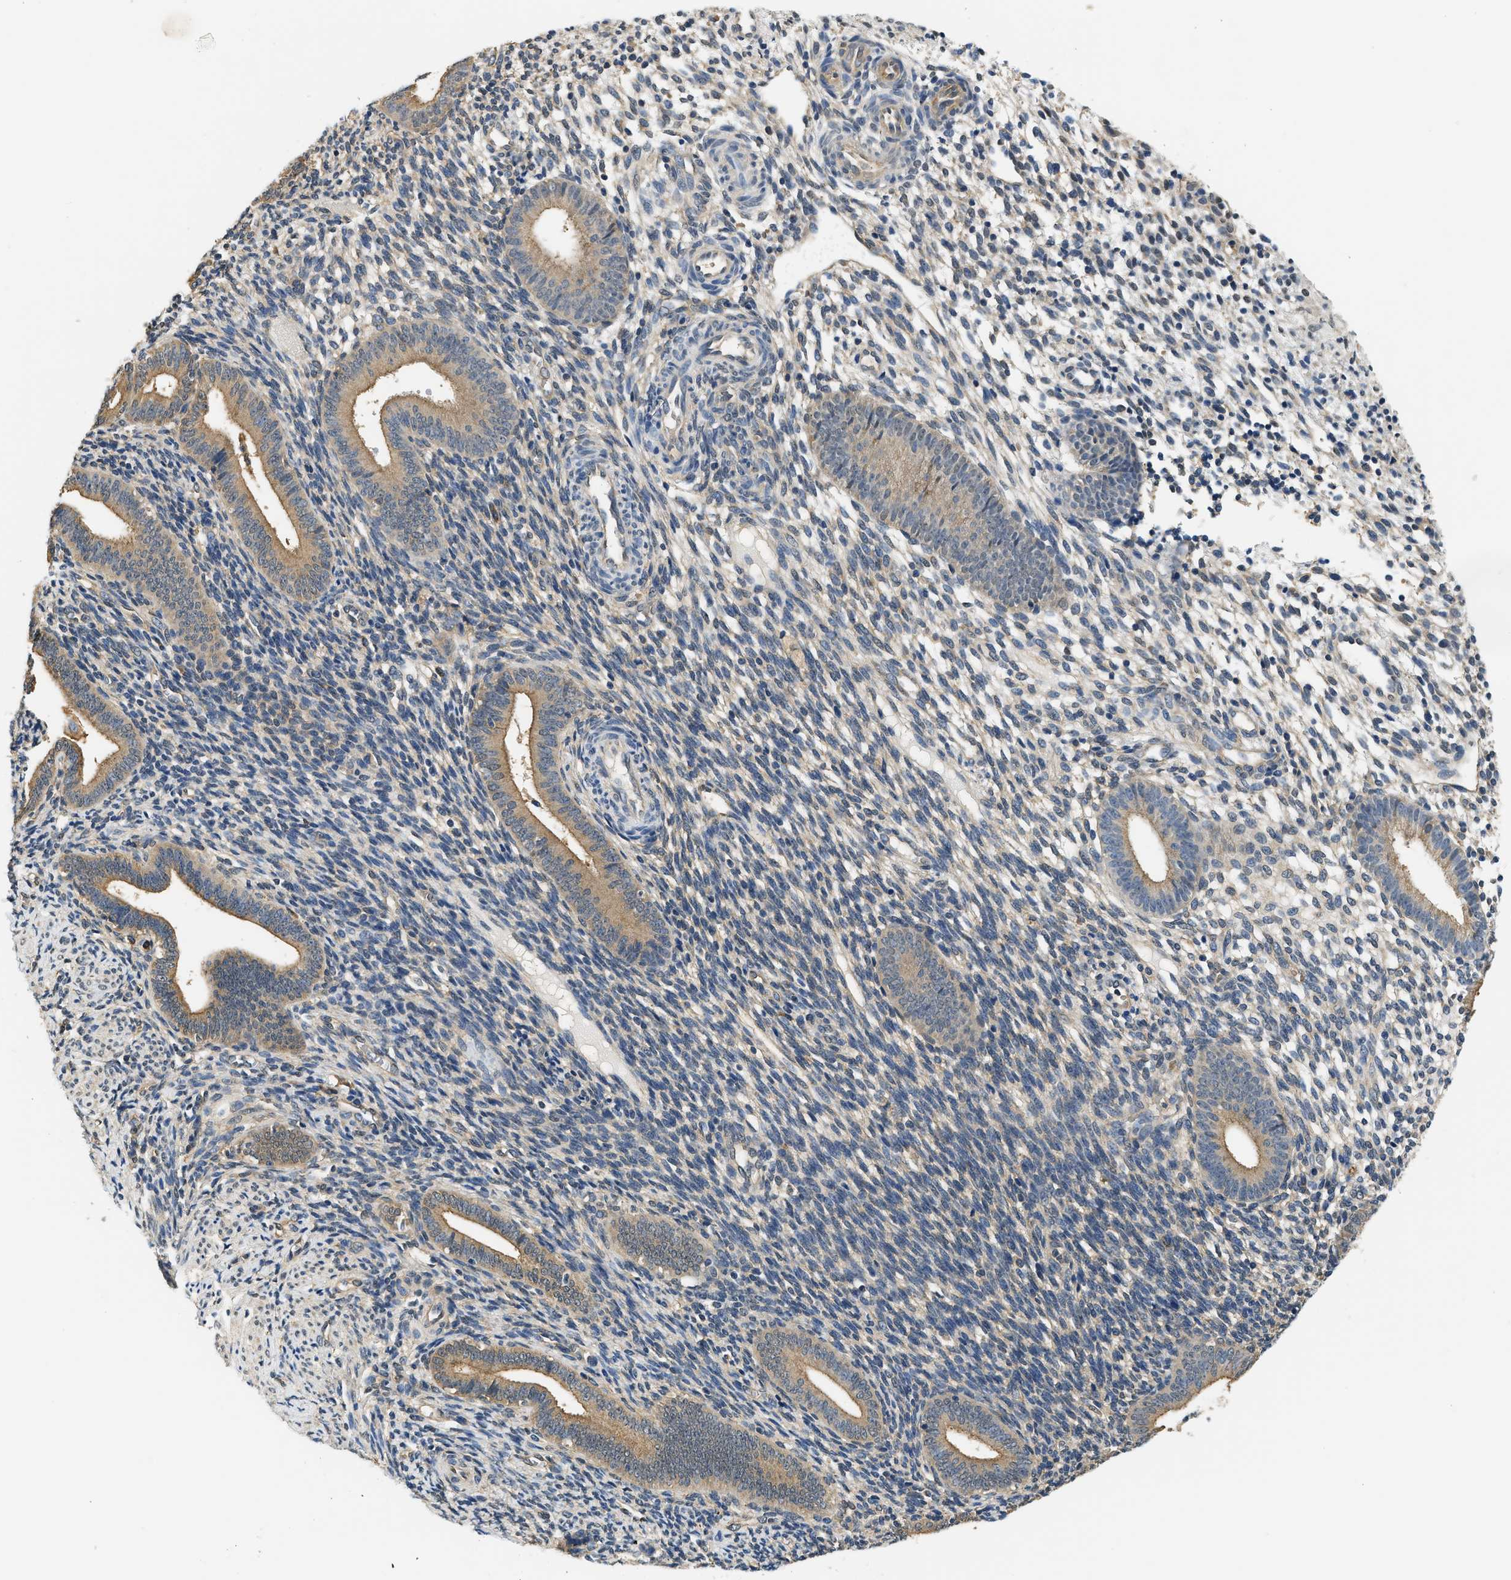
{"staining": {"intensity": "moderate", "quantity": "25%-75%", "location": "cytoplasmic/membranous"}, "tissue": "endometrium", "cell_type": "Cells in endometrial stroma", "image_type": "normal", "snomed": [{"axis": "morphology", "description": "Normal tissue, NOS"}, {"axis": "topography", "description": "Uterus"}, {"axis": "topography", "description": "Endometrium"}], "caption": "Immunohistochemistry image of benign human endometrium stained for a protein (brown), which shows medium levels of moderate cytoplasmic/membranous positivity in approximately 25%-75% of cells in endometrial stroma.", "gene": "BCL7C", "patient": {"sex": "female", "age": 33}}